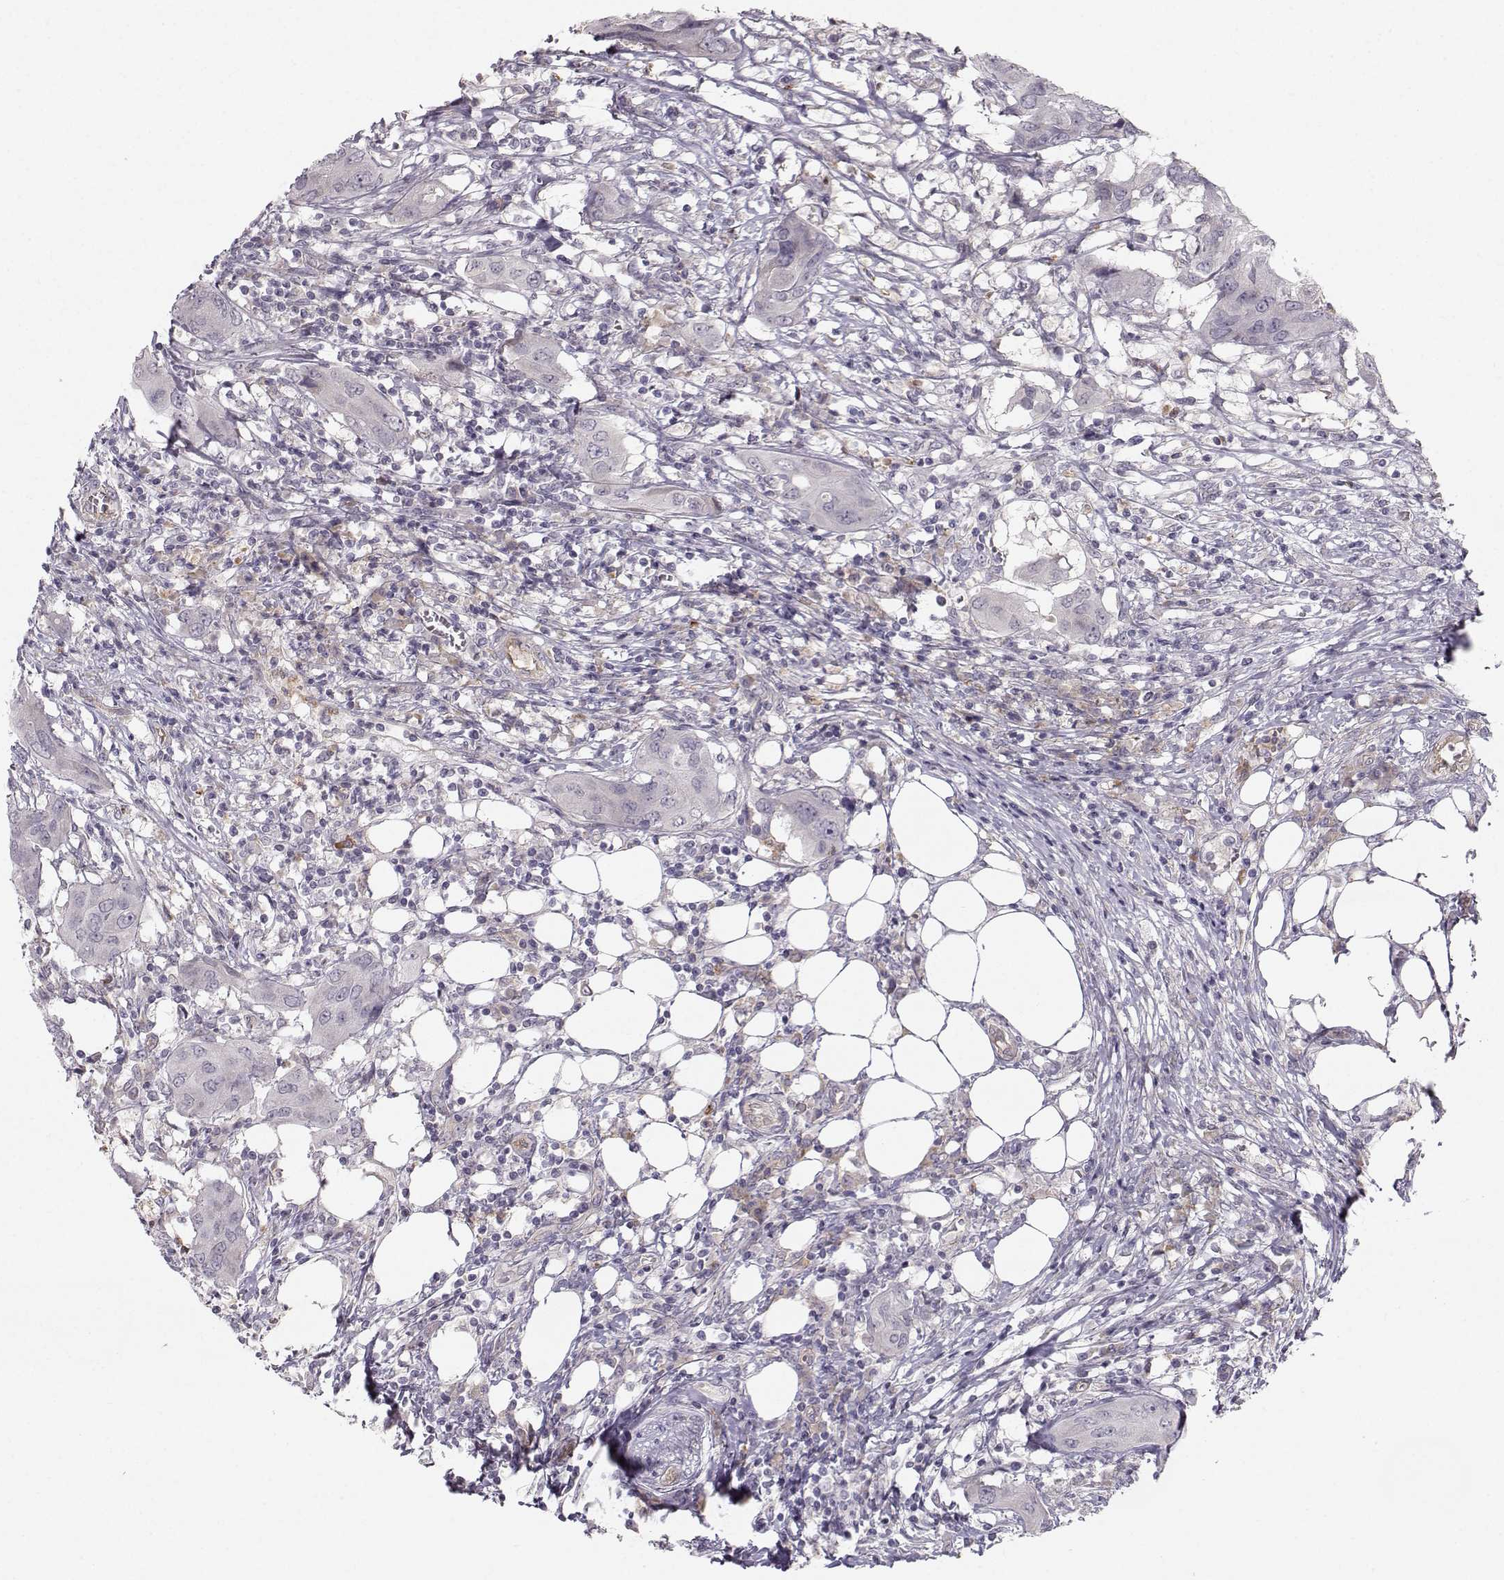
{"staining": {"intensity": "negative", "quantity": "none", "location": "none"}, "tissue": "urothelial cancer", "cell_type": "Tumor cells", "image_type": "cancer", "snomed": [{"axis": "morphology", "description": "Urothelial carcinoma, NOS"}, {"axis": "morphology", "description": "Urothelial carcinoma, High grade"}, {"axis": "topography", "description": "Urinary bladder"}], "caption": "Transitional cell carcinoma stained for a protein using IHC exhibits no staining tumor cells.", "gene": "OPRD1", "patient": {"sex": "male", "age": 63}}